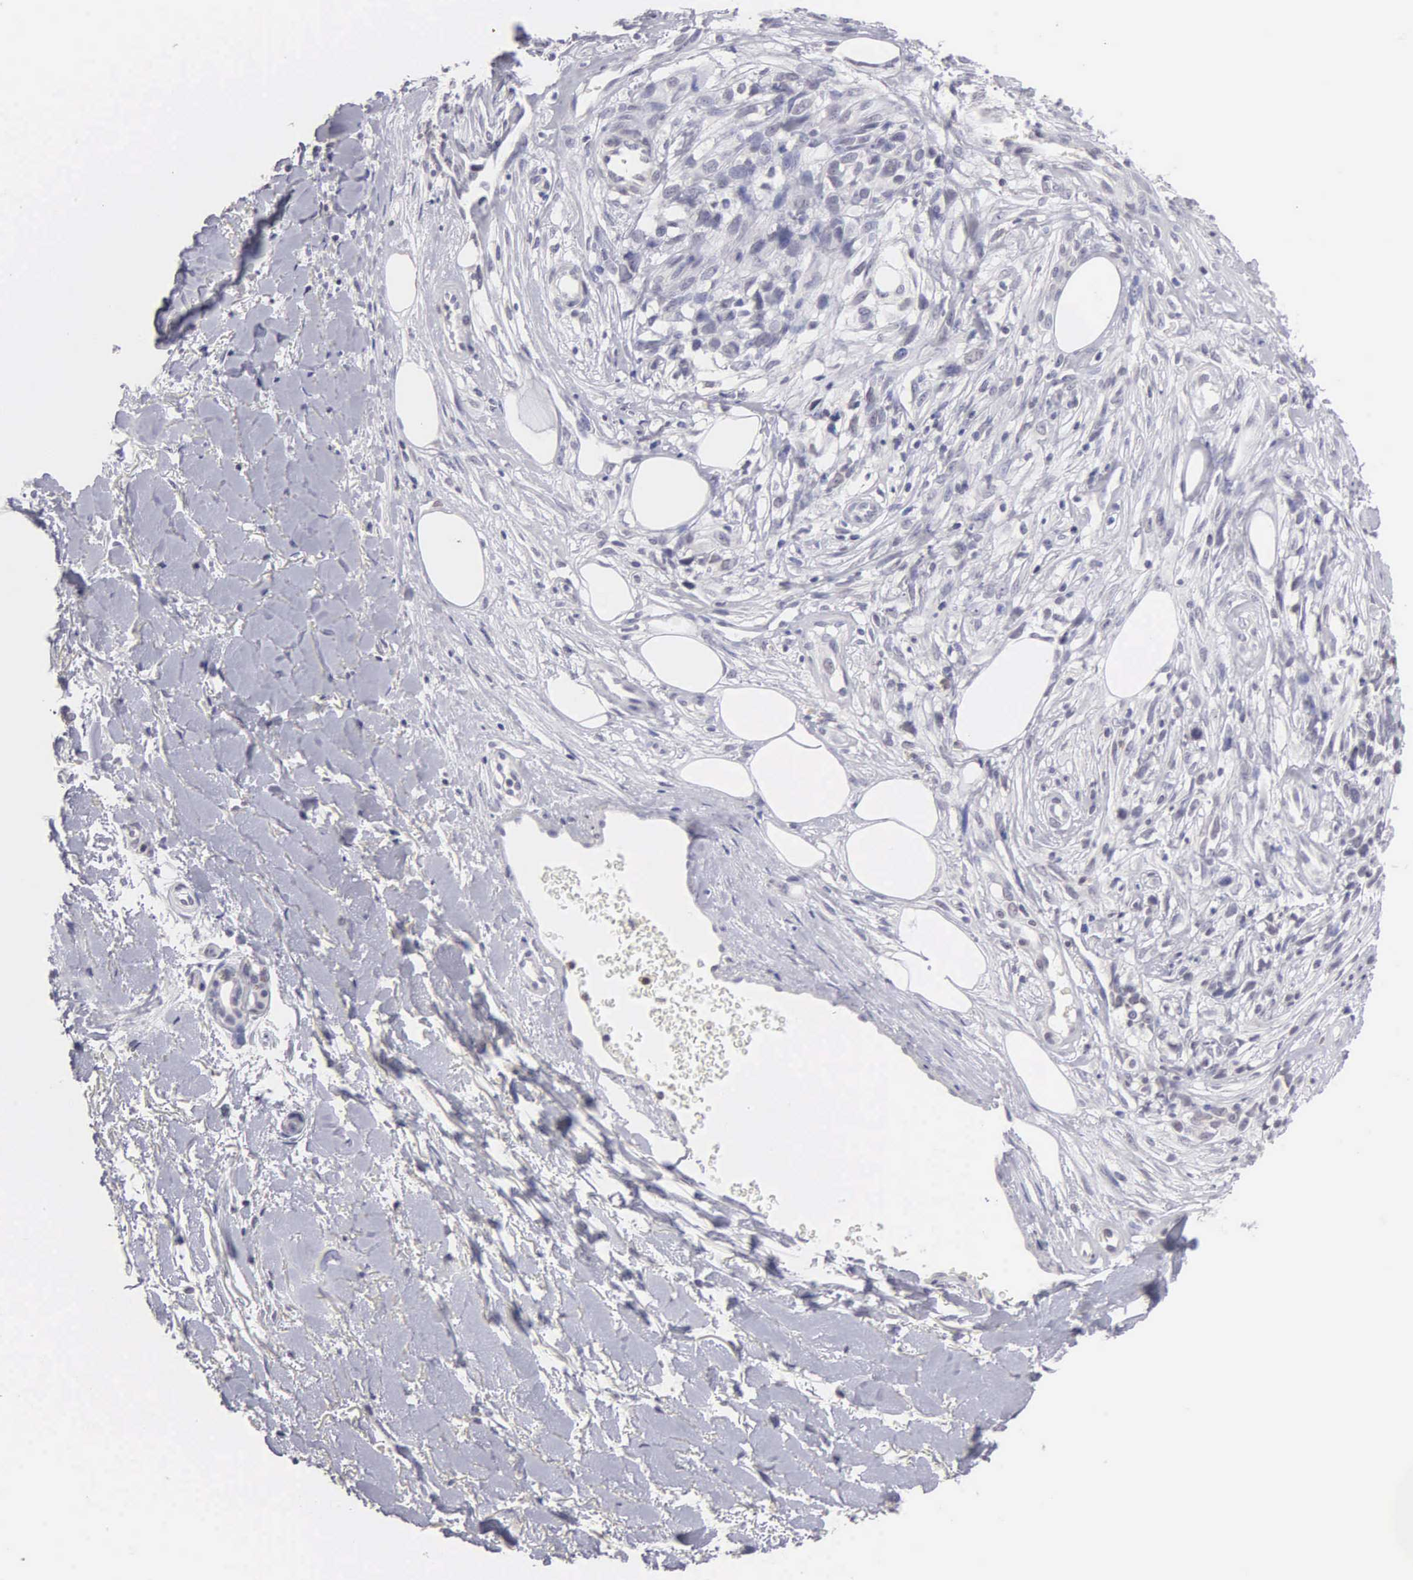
{"staining": {"intensity": "negative", "quantity": "none", "location": "none"}, "tissue": "melanoma", "cell_type": "Tumor cells", "image_type": "cancer", "snomed": [{"axis": "morphology", "description": "Malignant melanoma, NOS"}, {"axis": "topography", "description": "Skin"}], "caption": "Immunohistochemistry histopathology image of neoplastic tissue: melanoma stained with DAB shows no significant protein staining in tumor cells.", "gene": "BRD1", "patient": {"sex": "female", "age": 85}}